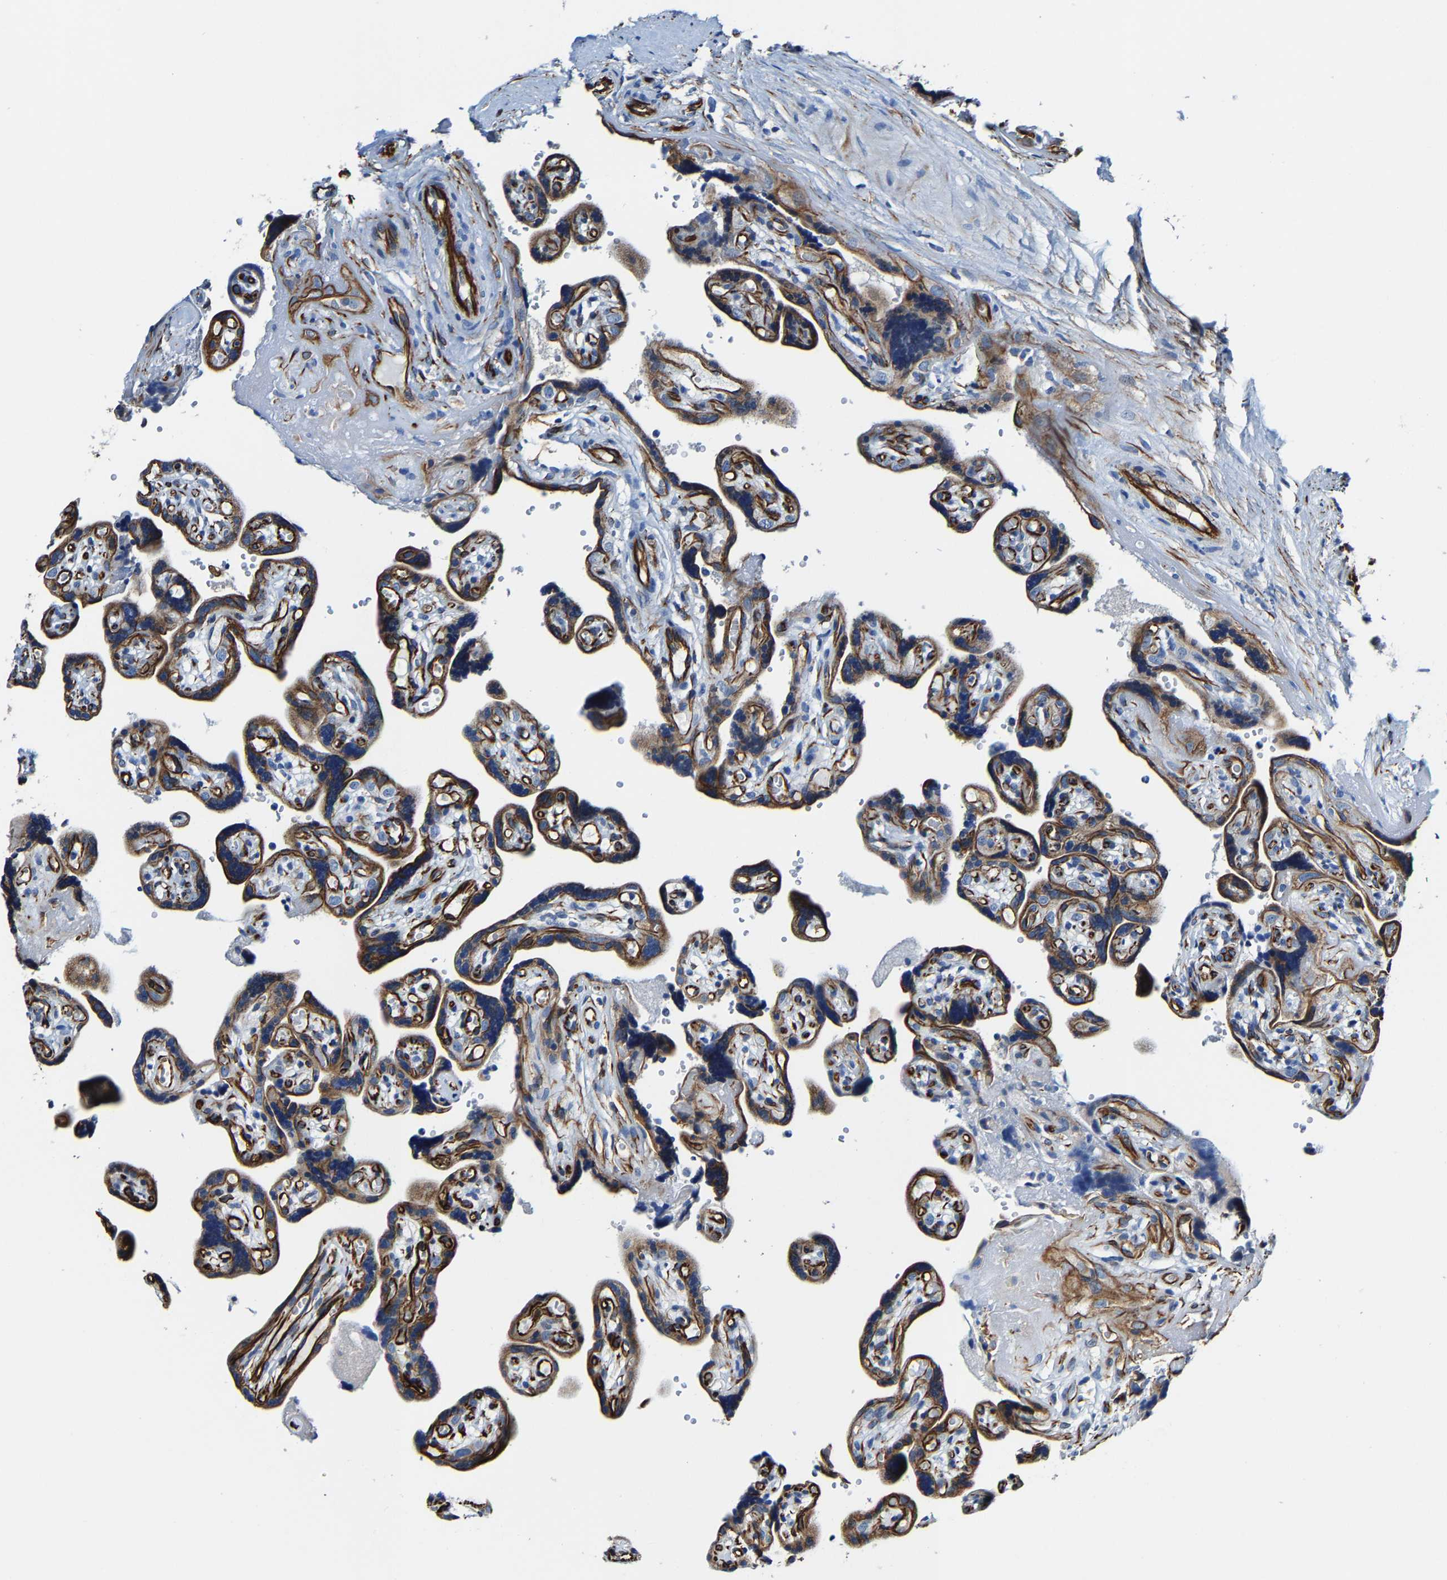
{"staining": {"intensity": "moderate", "quantity": ">75%", "location": "cytoplasmic/membranous"}, "tissue": "placenta", "cell_type": "Trophoblastic cells", "image_type": "normal", "snomed": [{"axis": "morphology", "description": "Normal tissue, NOS"}, {"axis": "topography", "description": "Placenta"}], "caption": "Placenta stained for a protein (brown) shows moderate cytoplasmic/membranous positive expression in approximately >75% of trophoblastic cells.", "gene": "MMEL1", "patient": {"sex": "female", "age": 30}}